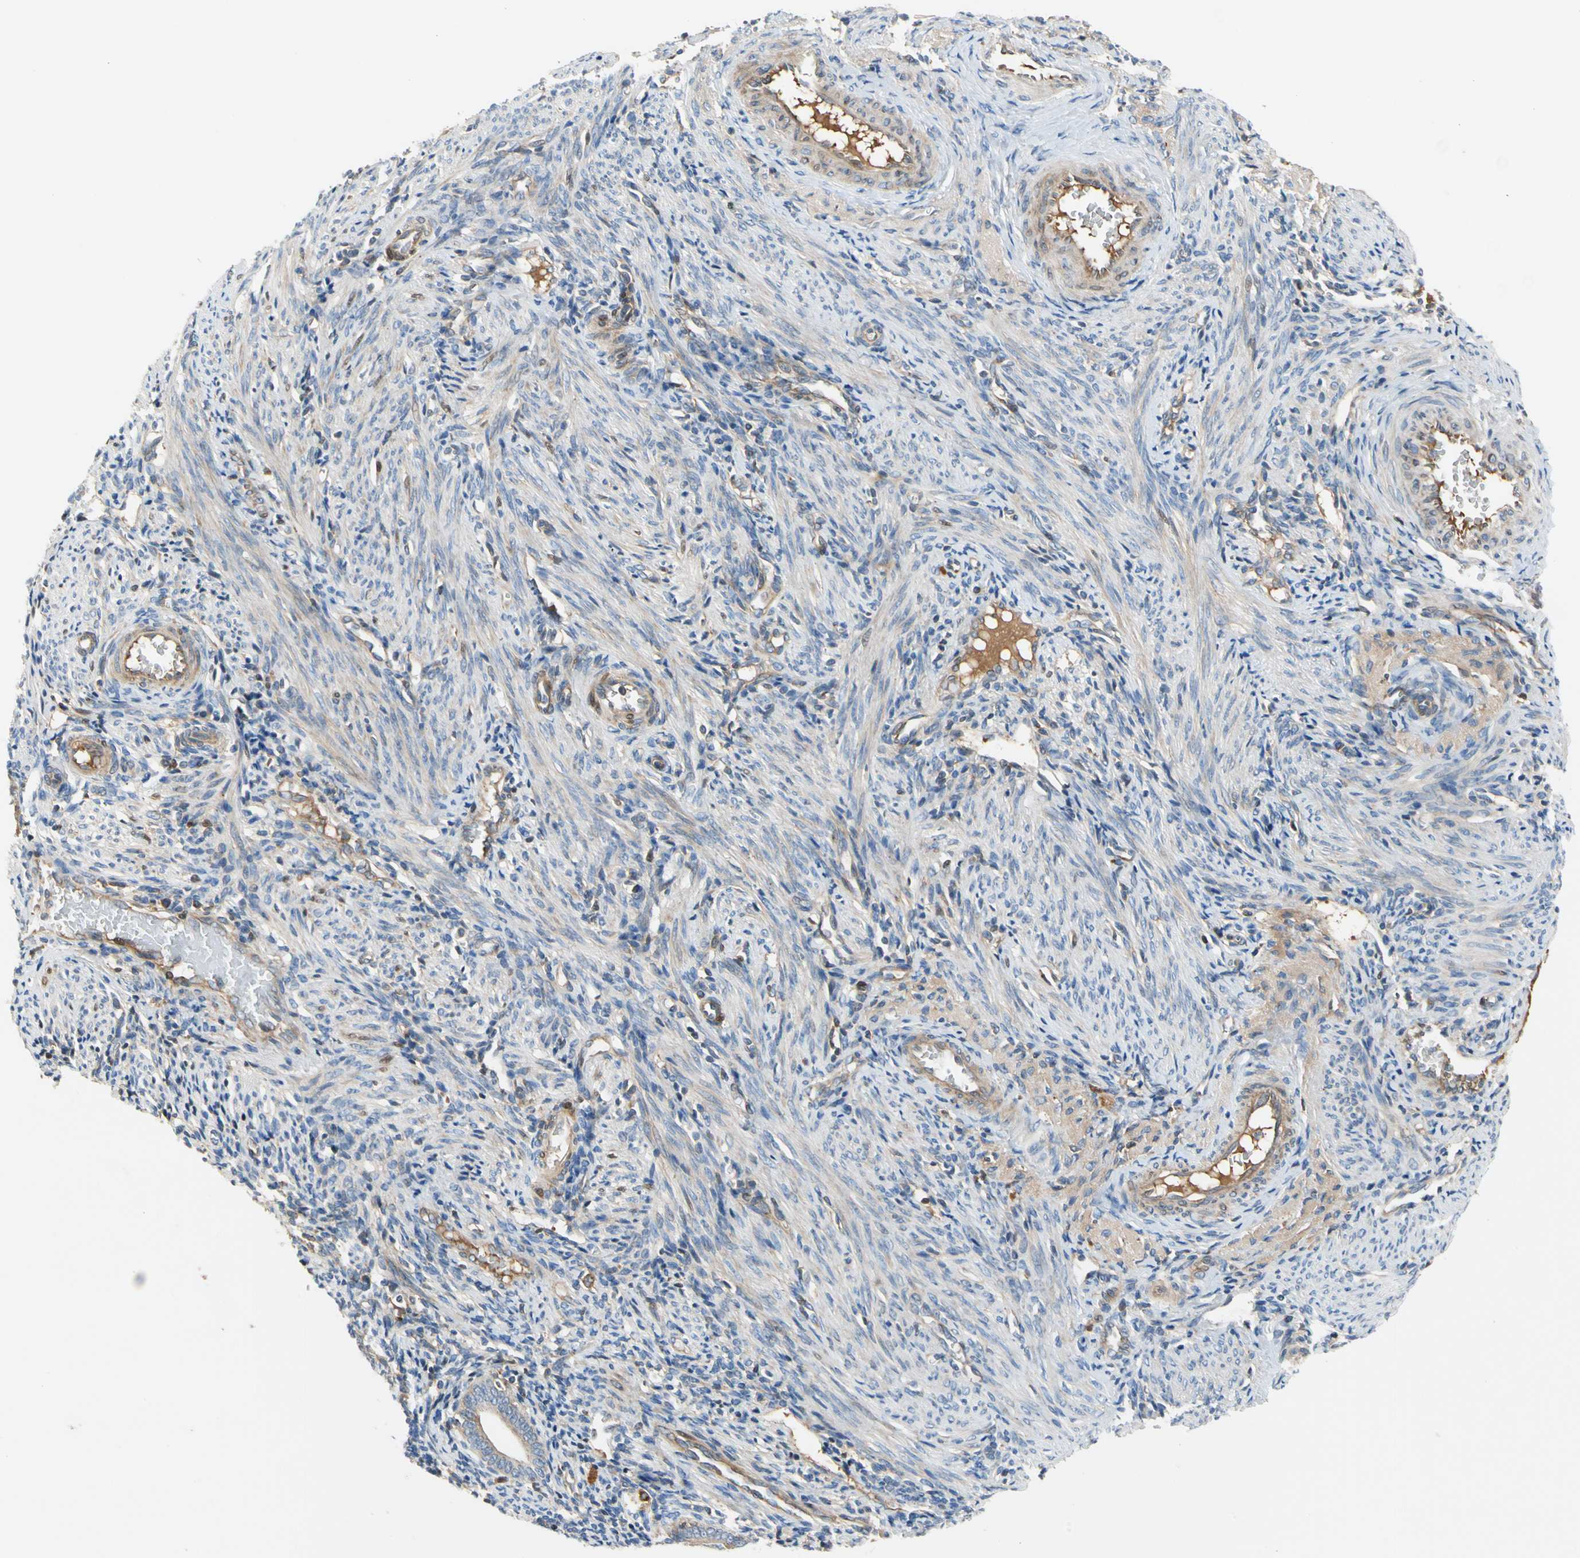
{"staining": {"intensity": "weak", "quantity": "25%-75%", "location": "cytoplasmic/membranous"}, "tissue": "endometrium", "cell_type": "Cells in endometrial stroma", "image_type": "normal", "snomed": [{"axis": "morphology", "description": "Normal tissue, NOS"}, {"axis": "topography", "description": "Uterus"}, {"axis": "topography", "description": "Endometrium"}], "caption": "A low amount of weak cytoplasmic/membranous positivity is identified in about 25%-75% of cells in endometrial stroma in unremarkable endometrium.", "gene": "ENTREP3", "patient": {"sex": "female", "age": 33}}